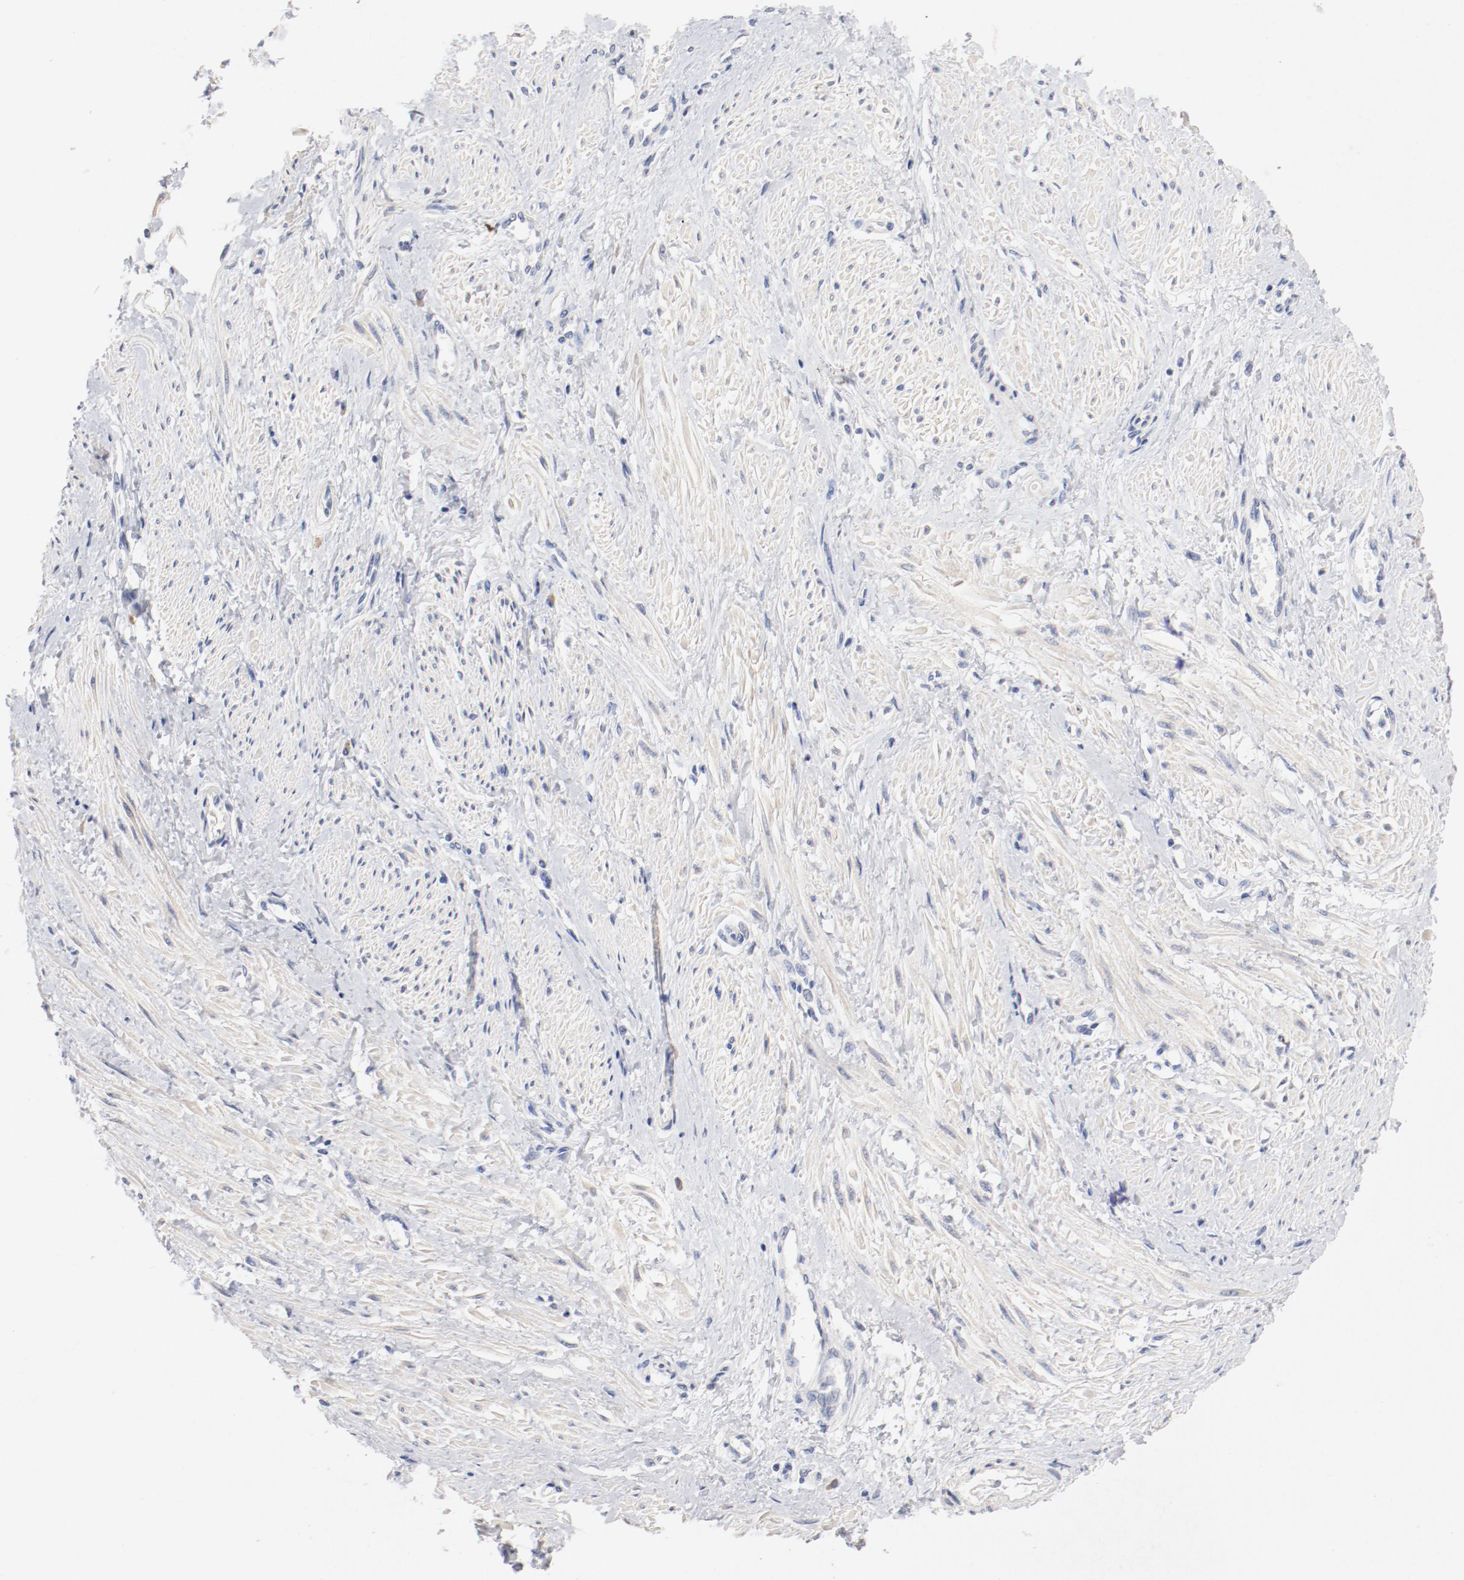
{"staining": {"intensity": "negative", "quantity": "none", "location": "none"}, "tissue": "smooth muscle", "cell_type": "Smooth muscle cells", "image_type": "normal", "snomed": [{"axis": "morphology", "description": "Normal tissue, NOS"}, {"axis": "topography", "description": "Smooth muscle"}, {"axis": "topography", "description": "Uterus"}], "caption": "Immunohistochemistry (IHC) histopathology image of benign human smooth muscle stained for a protein (brown), which reveals no positivity in smooth muscle cells.", "gene": "BIRC5", "patient": {"sex": "female", "age": 39}}